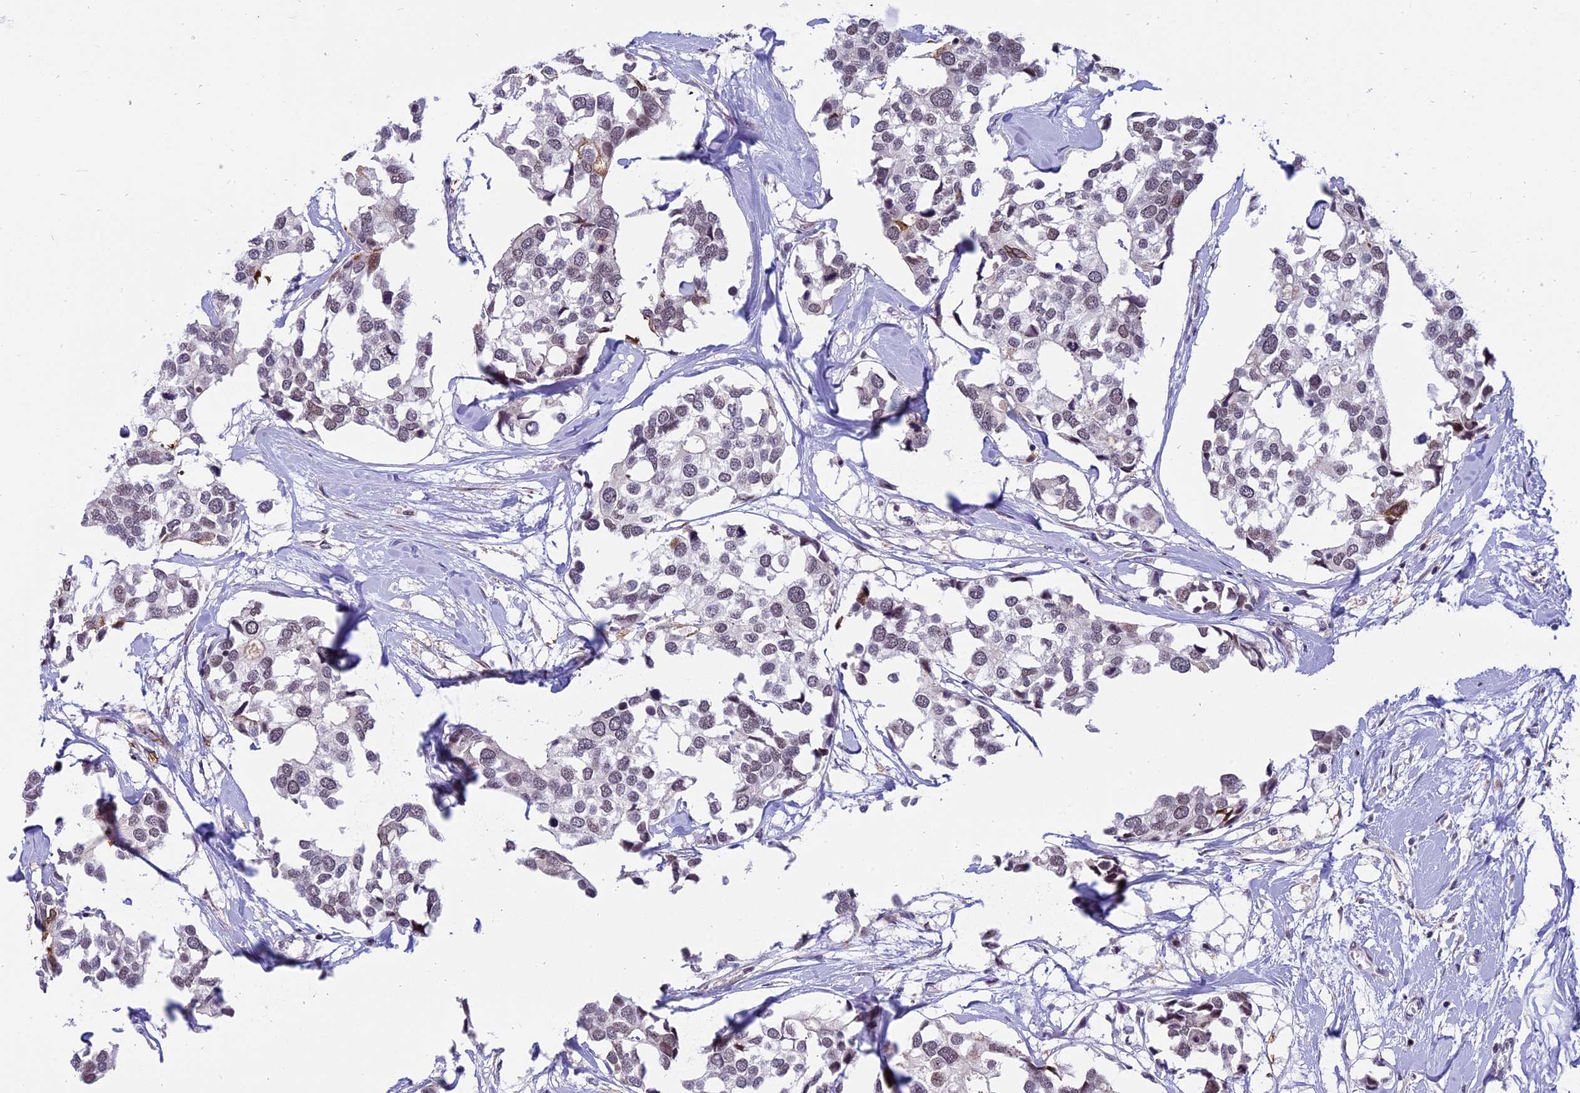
{"staining": {"intensity": "moderate", "quantity": "<25%", "location": "cytoplasmic/membranous,nuclear"}, "tissue": "breast cancer", "cell_type": "Tumor cells", "image_type": "cancer", "snomed": [{"axis": "morphology", "description": "Duct carcinoma"}, {"axis": "topography", "description": "Breast"}], "caption": "This is an image of immunohistochemistry (IHC) staining of breast infiltrating ductal carcinoma, which shows moderate expression in the cytoplasmic/membranous and nuclear of tumor cells.", "gene": "TADA3", "patient": {"sex": "female", "age": 83}}